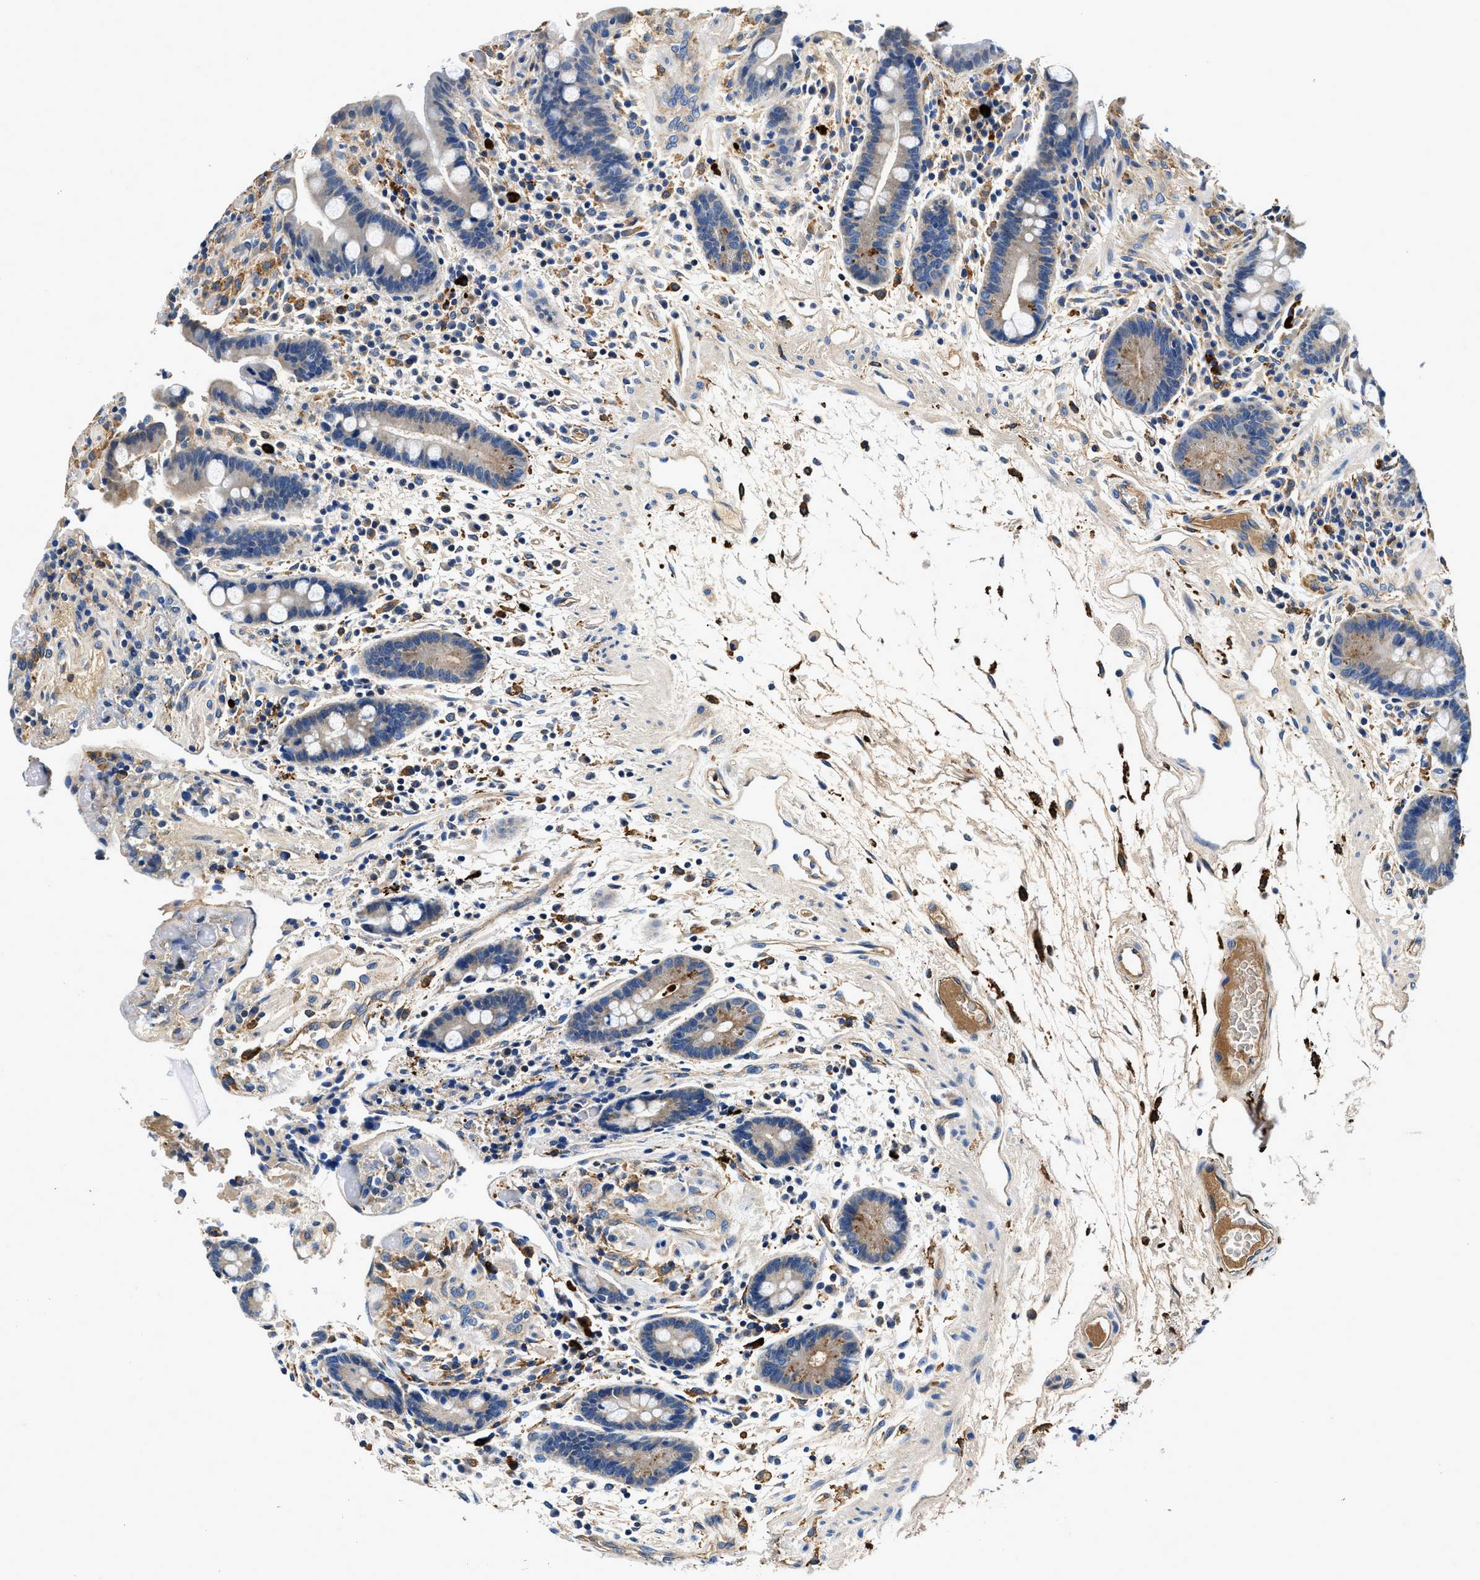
{"staining": {"intensity": "negative", "quantity": "none", "location": "none"}, "tissue": "colon", "cell_type": "Endothelial cells", "image_type": "normal", "snomed": [{"axis": "morphology", "description": "Normal tissue, NOS"}, {"axis": "topography", "description": "Colon"}], "caption": "IHC of unremarkable human colon exhibits no staining in endothelial cells.", "gene": "ZFAND3", "patient": {"sex": "male", "age": 73}}